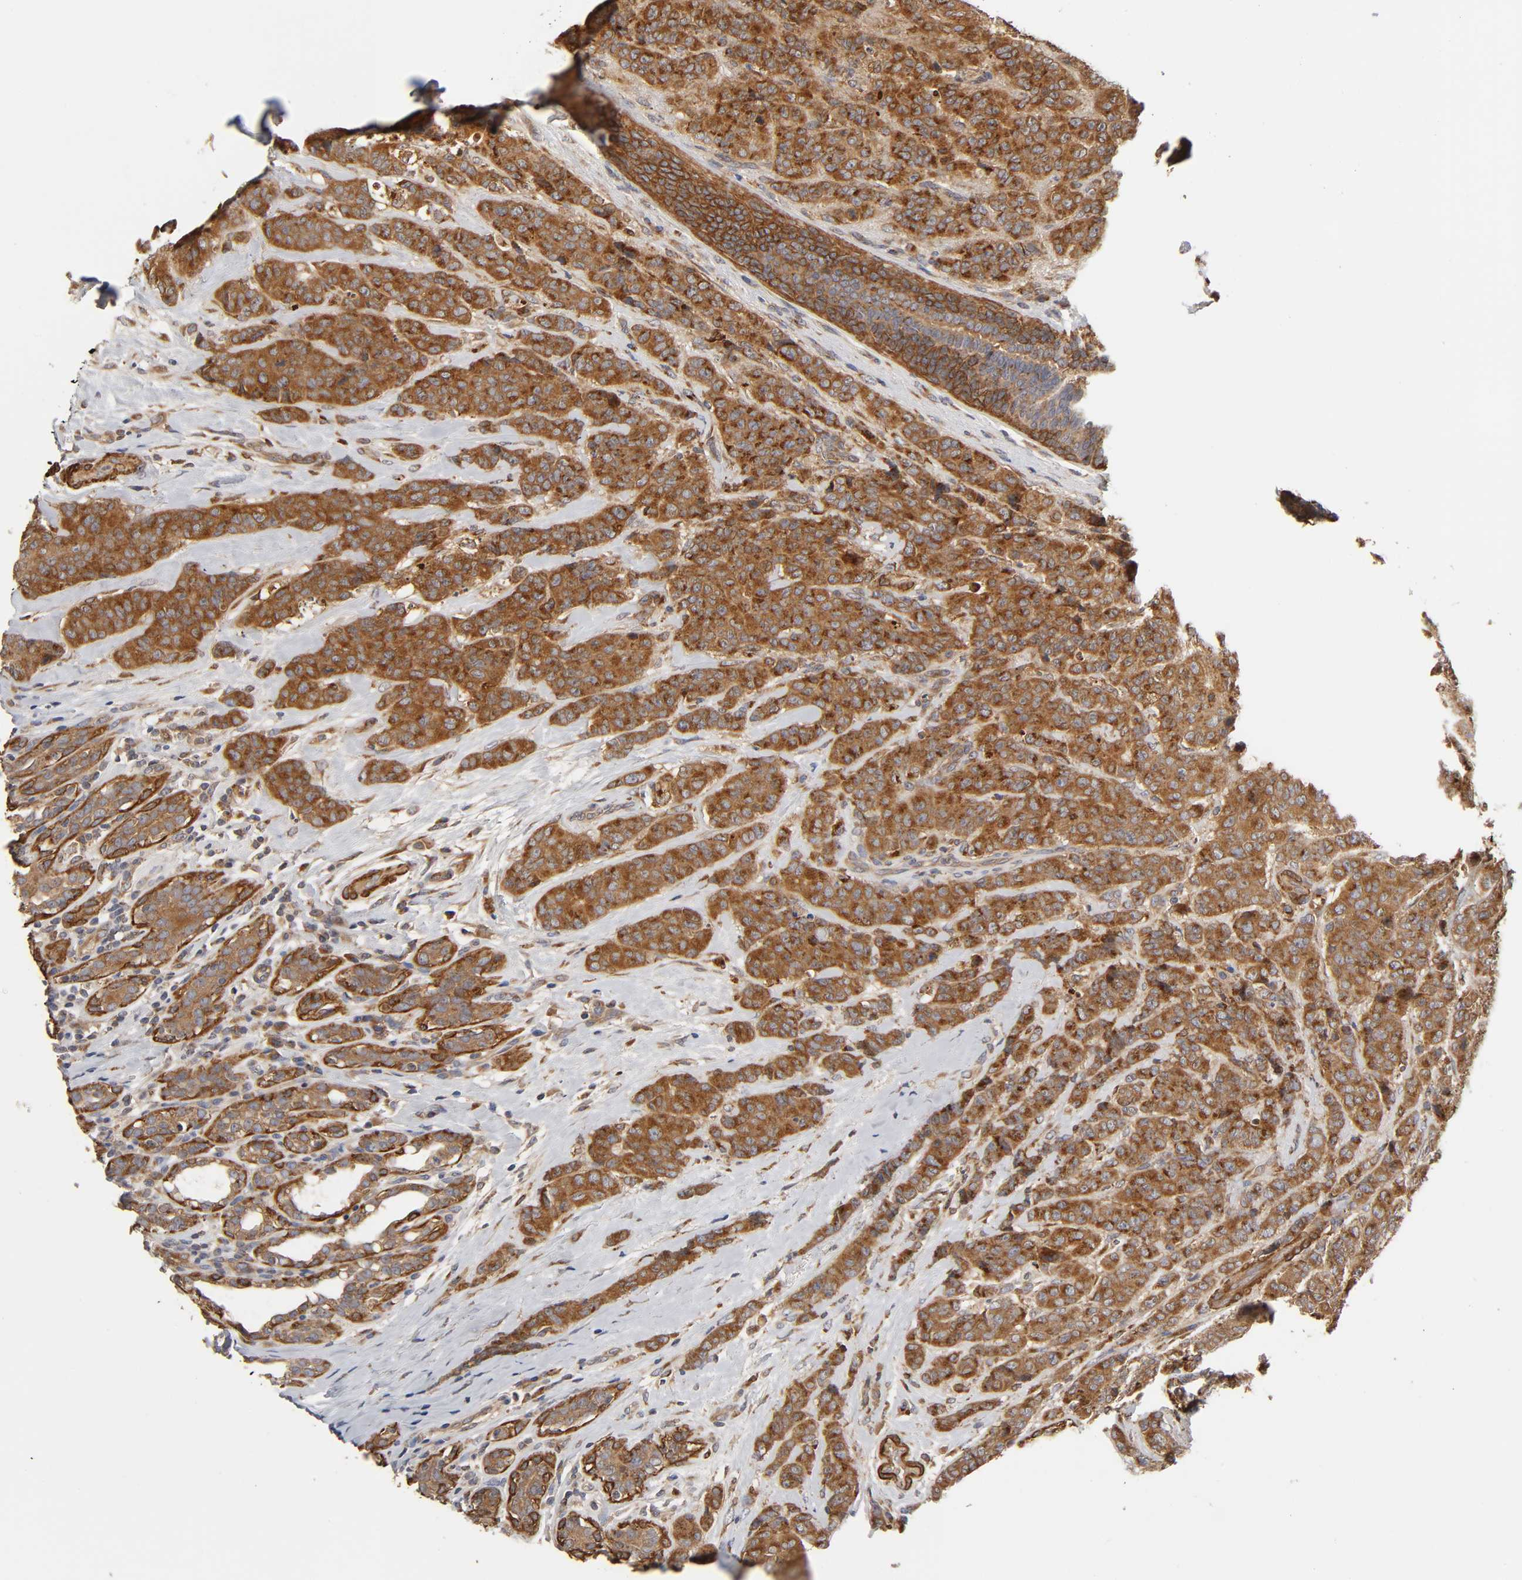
{"staining": {"intensity": "strong", "quantity": ">75%", "location": "cytoplasmic/membranous"}, "tissue": "breast cancer", "cell_type": "Tumor cells", "image_type": "cancer", "snomed": [{"axis": "morphology", "description": "Duct carcinoma"}, {"axis": "topography", "description": "Breast"}], "caption": "Breast cancer (invasive ductal carcinoma) stained for a protein (brown) reveals strong cytoplasmic/membranous positive expression in approximately >75% of tumor cells.", "gene": "GNPTG", "patient": {"sex": "female", "age": 40}}